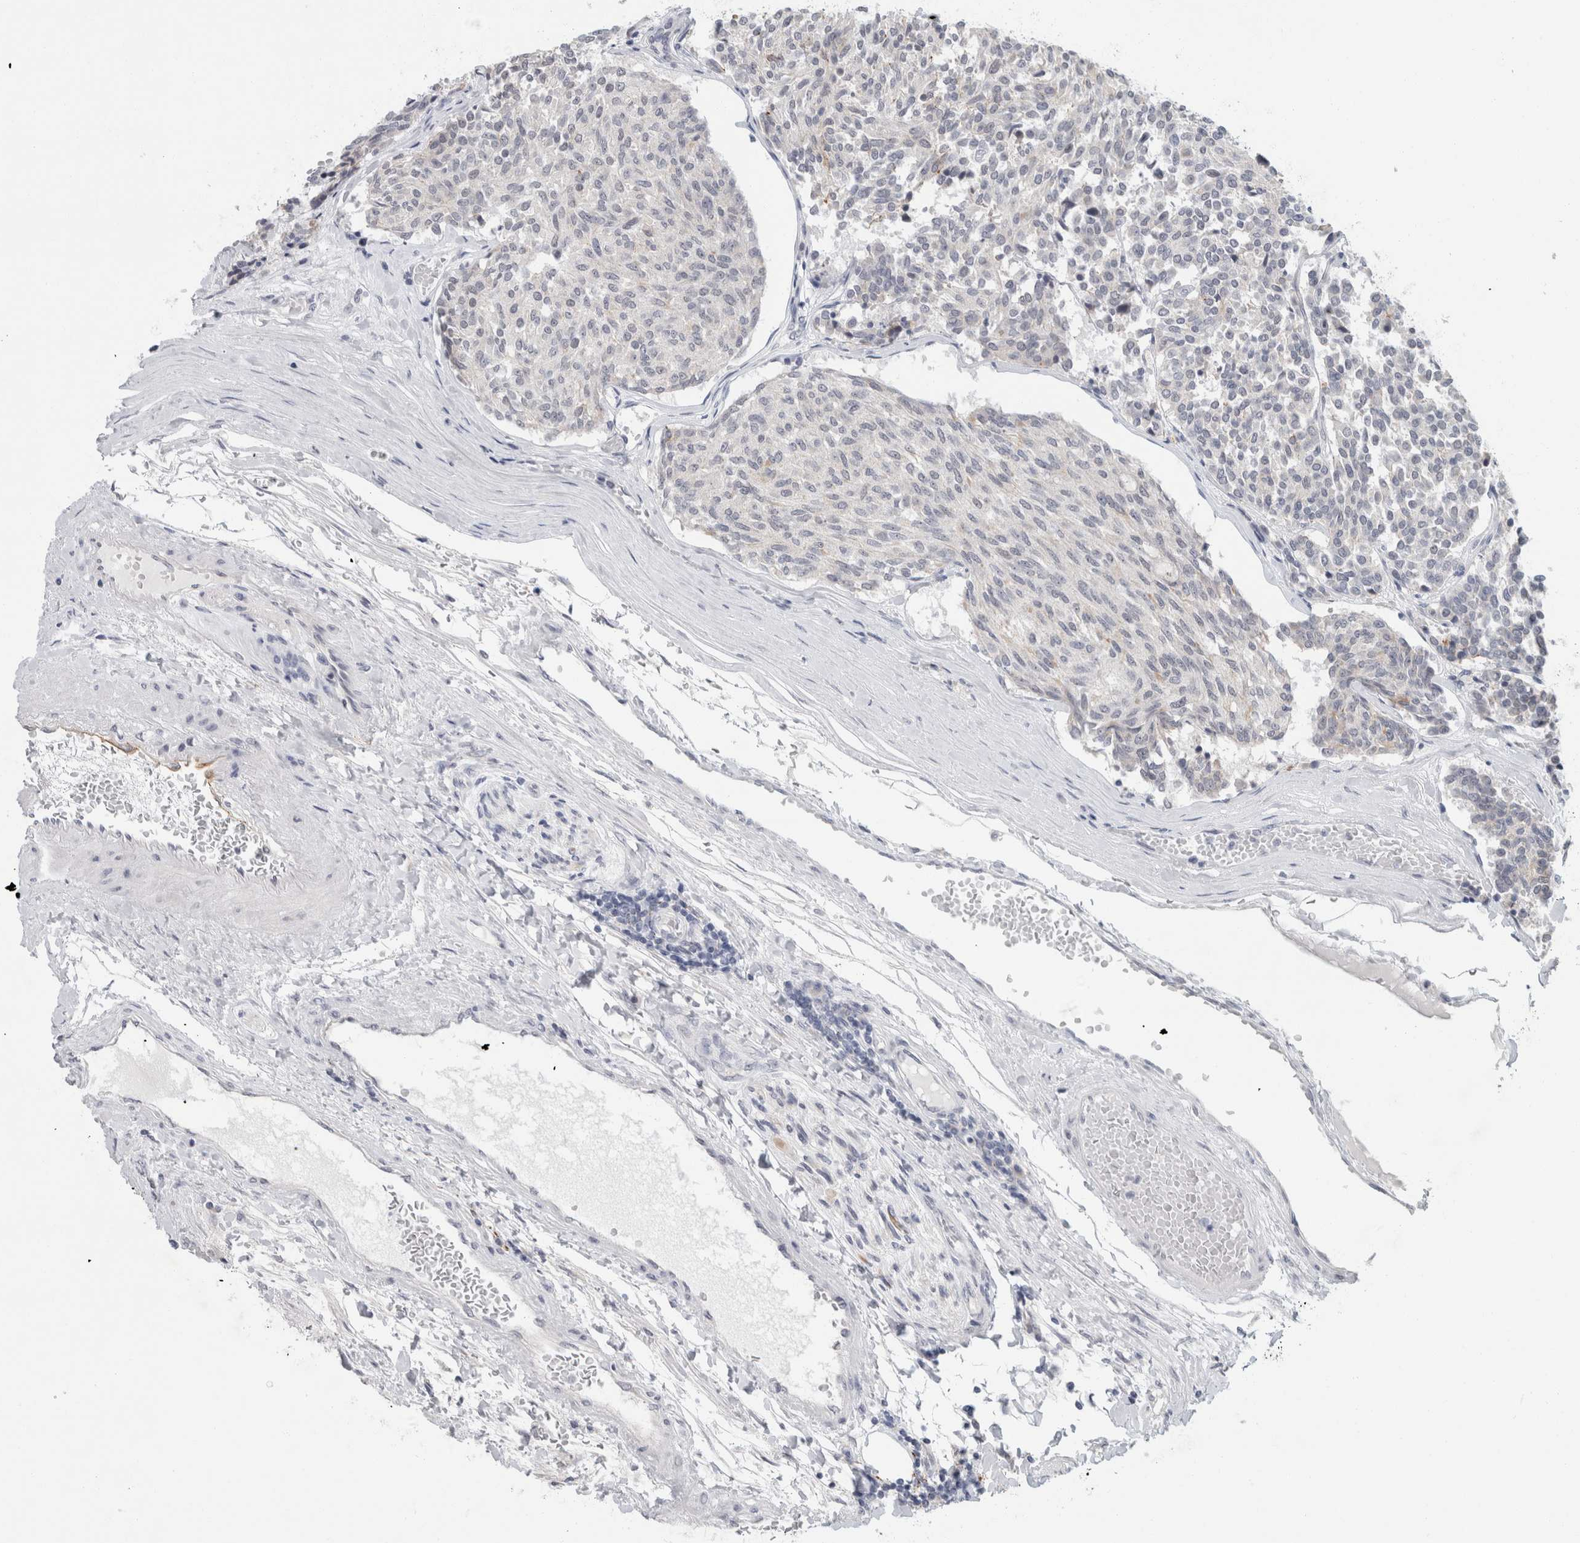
{"staining": {"intensity": "negative", "quantity": "none", "location": "none"}, "tissue": "carcinoid", "cell_type": "Tumor cells", "image_type": "cancer", "snomed": [{"axis": "morphology", "description": "Carcinoid, malignant, NOS"}, {"axis": "topography", "description": "Pancreas"}], "caption": "Immunohistochemistry (IHC) histopathology image of carcinoid stained for a protein (brown), which shows no expression in tumor cells.", "gene": "NIPA1", "patient": {"sex": "female", "age": 54}}